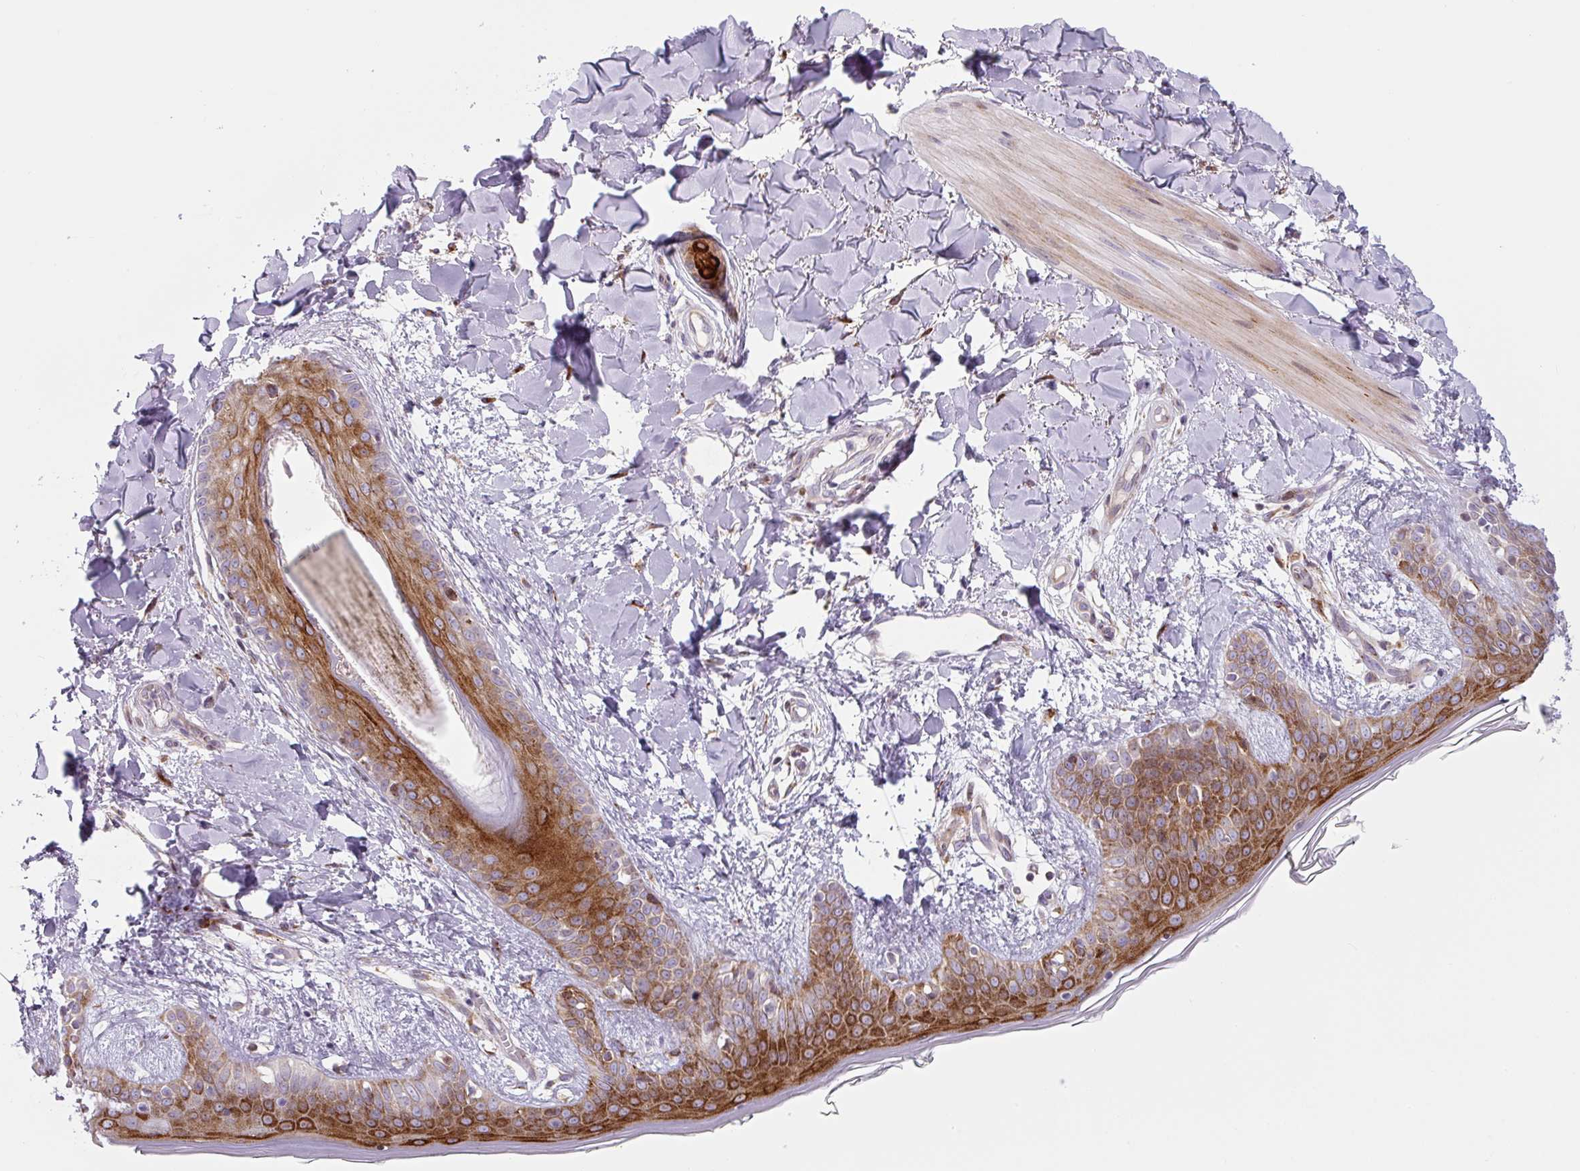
{"staining": {"intensity": "moderate", "quantity": ">75%", "location": "cytoplasmic/membranous"}, "tissue": "skin", "cell_type": "Fibroblasts", "image_type": "normal", "snomed": [{"axis": "morphology", "description": "Normal tissue, NOS"}, {"axis": "topography", "description": "Skin"}], "caption": "Skin stained with DAB (3,3'-diaminobenzidine) IHC displays medium levels of moderate cytoplasmic/membranous expression in about >75% of fibroblasts.", "gene": "DISP3", "patient": {"sex": "female", "age": 34}}